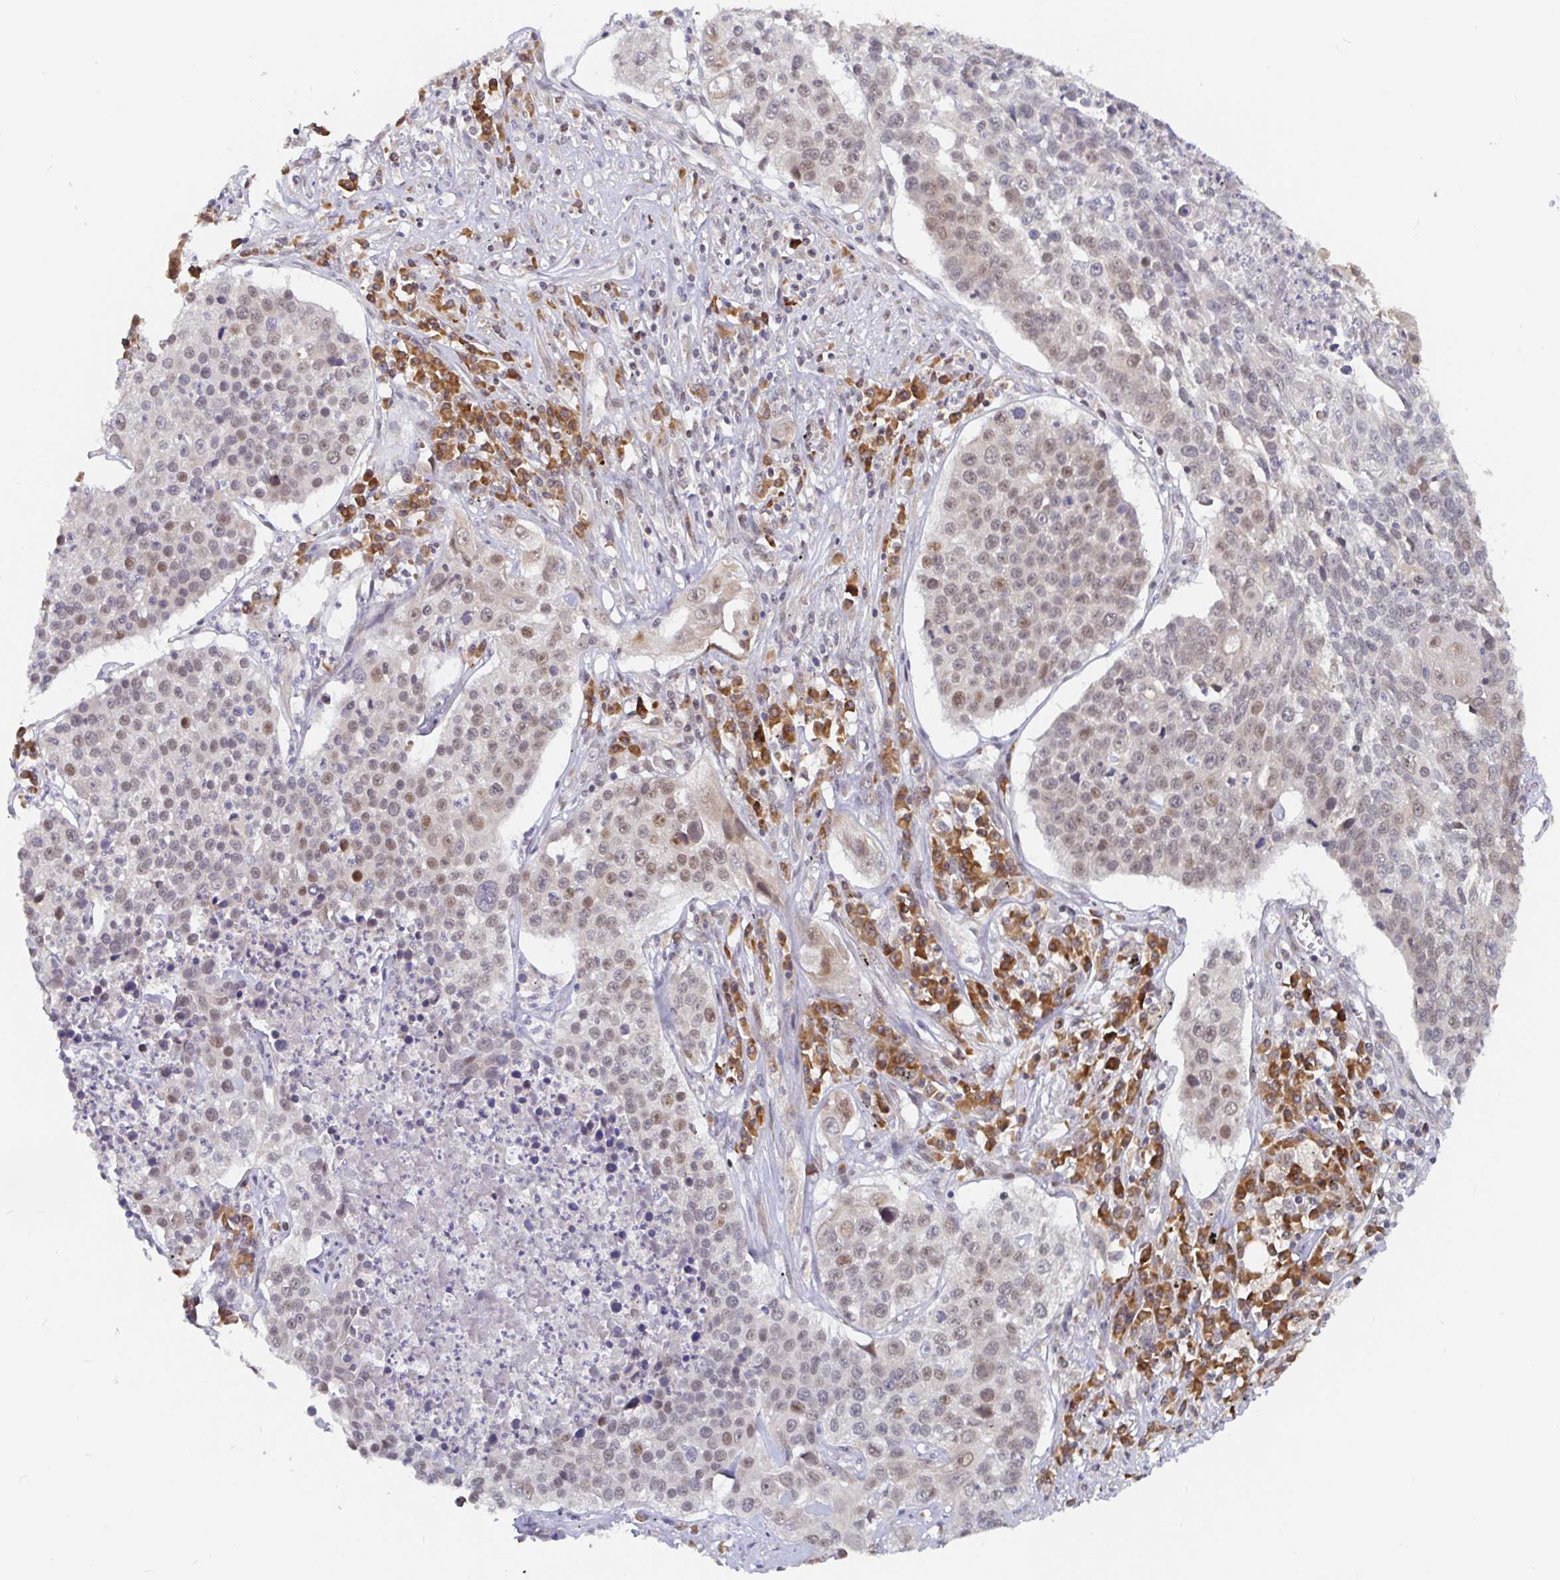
{"staining": {"intensity": "weak", "quantity": "<25%", "location": "nuclear"}, "tissue": "lung cancer", "cell_type": "Tumor cells", "image_type": "cancer", "snomed": [{"axis": "morphology", "description": "Squamous cell carcinoma, NOS"}, {"axis": "morphology", "description": "Squamous cell carcinoma, metastatic, NOS"}, {"axis": "topography", "description": "Lung"}, {"axis": "topography", "description": "Pleura, NOS"}], "caption": "IHC image of human lung cancer (metastatic squamous cell carcinoma) stained for a protein (brown), which shows no staining in tumor cells.", "gene": "ALG1", "patient": {"sex": "male", "age": 72}}